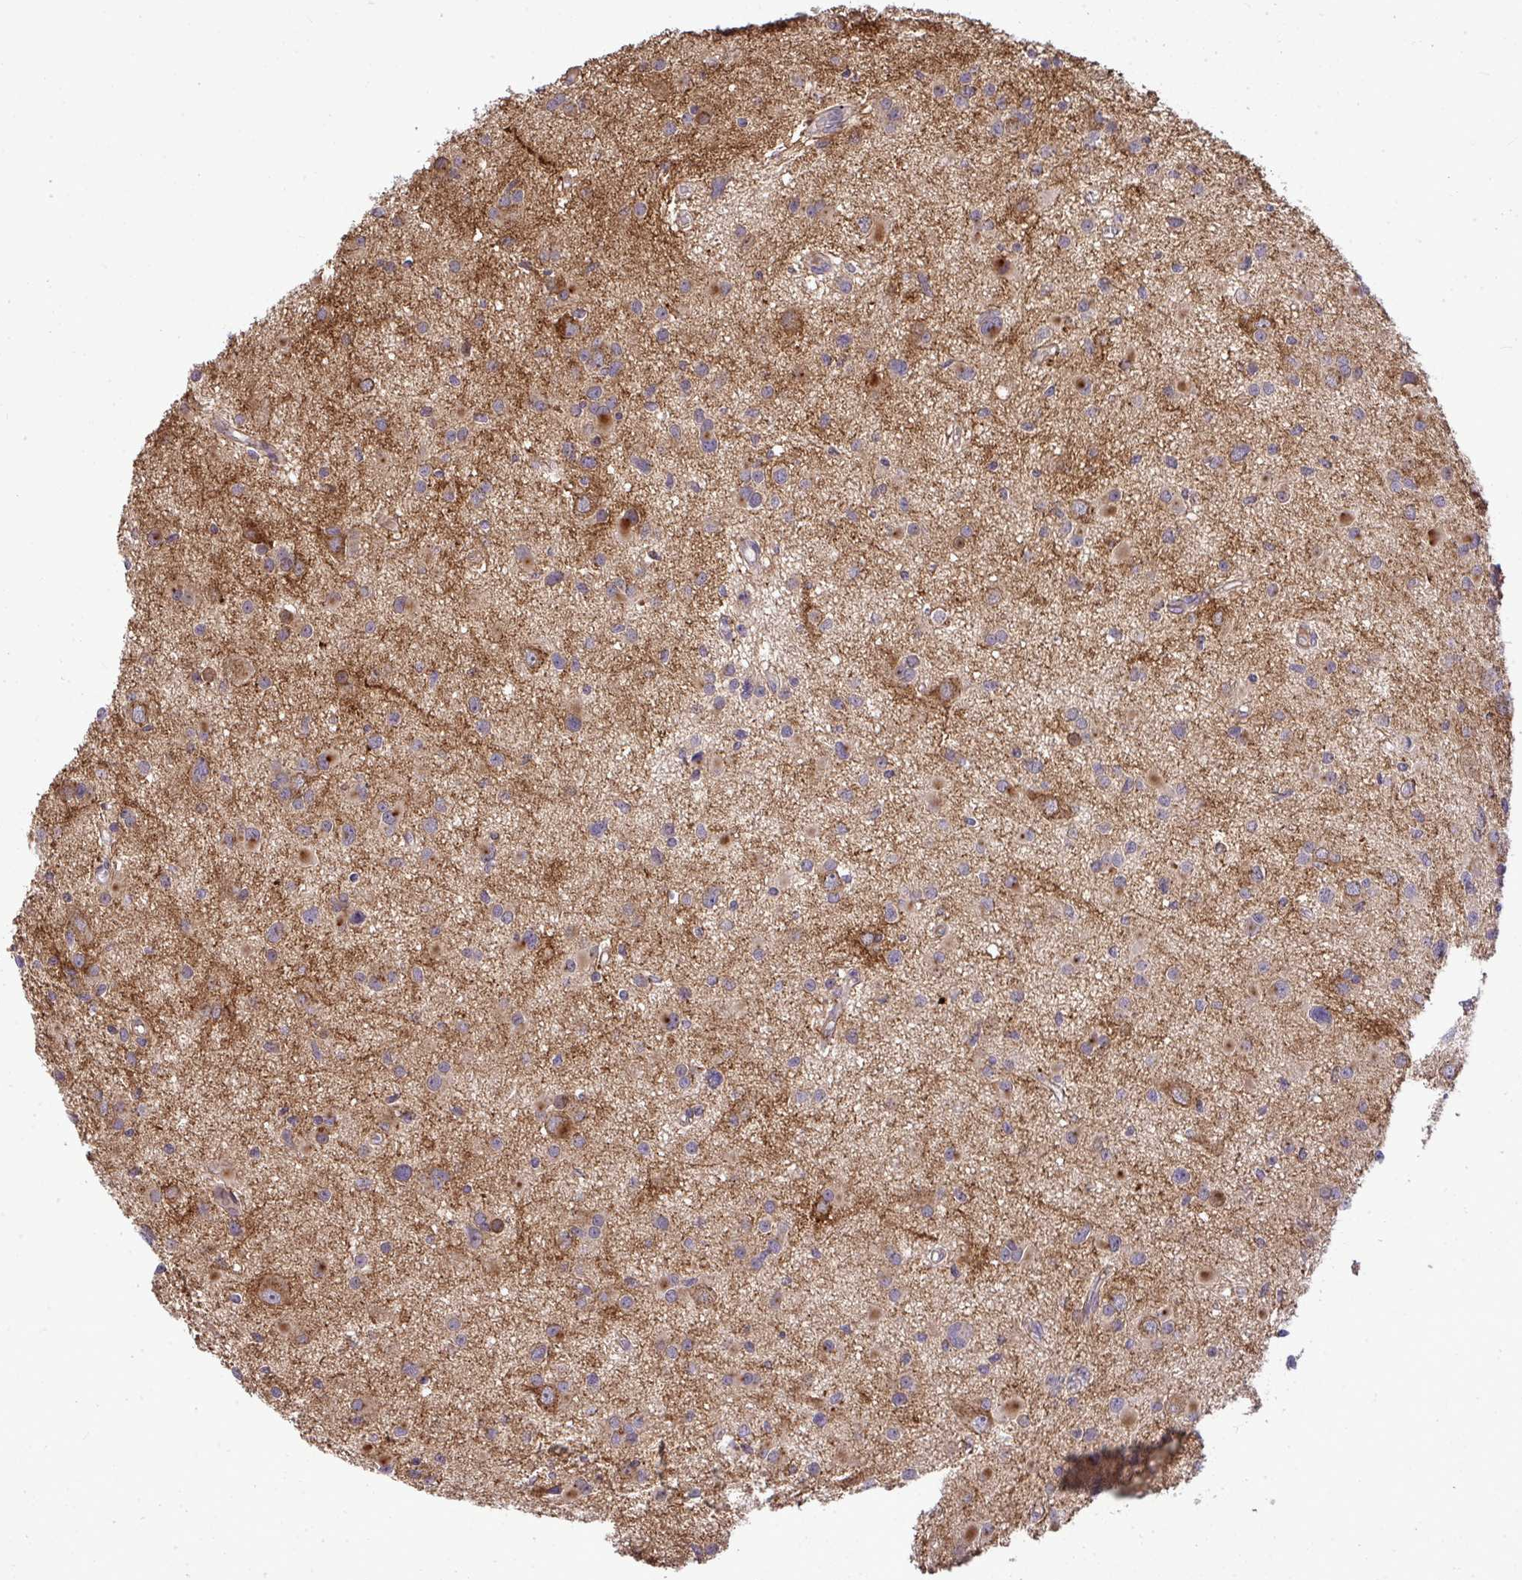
{"staining": {"intensity": "weak", "quantity": "<25%", "location": "cytoplasmic/membranous"}, "tissue": "glioma", "cell_type": "Tumor cells", "image_type": "cancer", "snomed": [{"axis": "morphology", "description": "Glioma, malignant, High grade"}, {"axis": "topography", "description": "Brain"}], "caption": "Immunohistochemical staining of high-grade glioma (malignant) shows no significant staining in tumor cells.", "gene": "SLC9A6", "patient": {"sex": "male", "age": 54}}